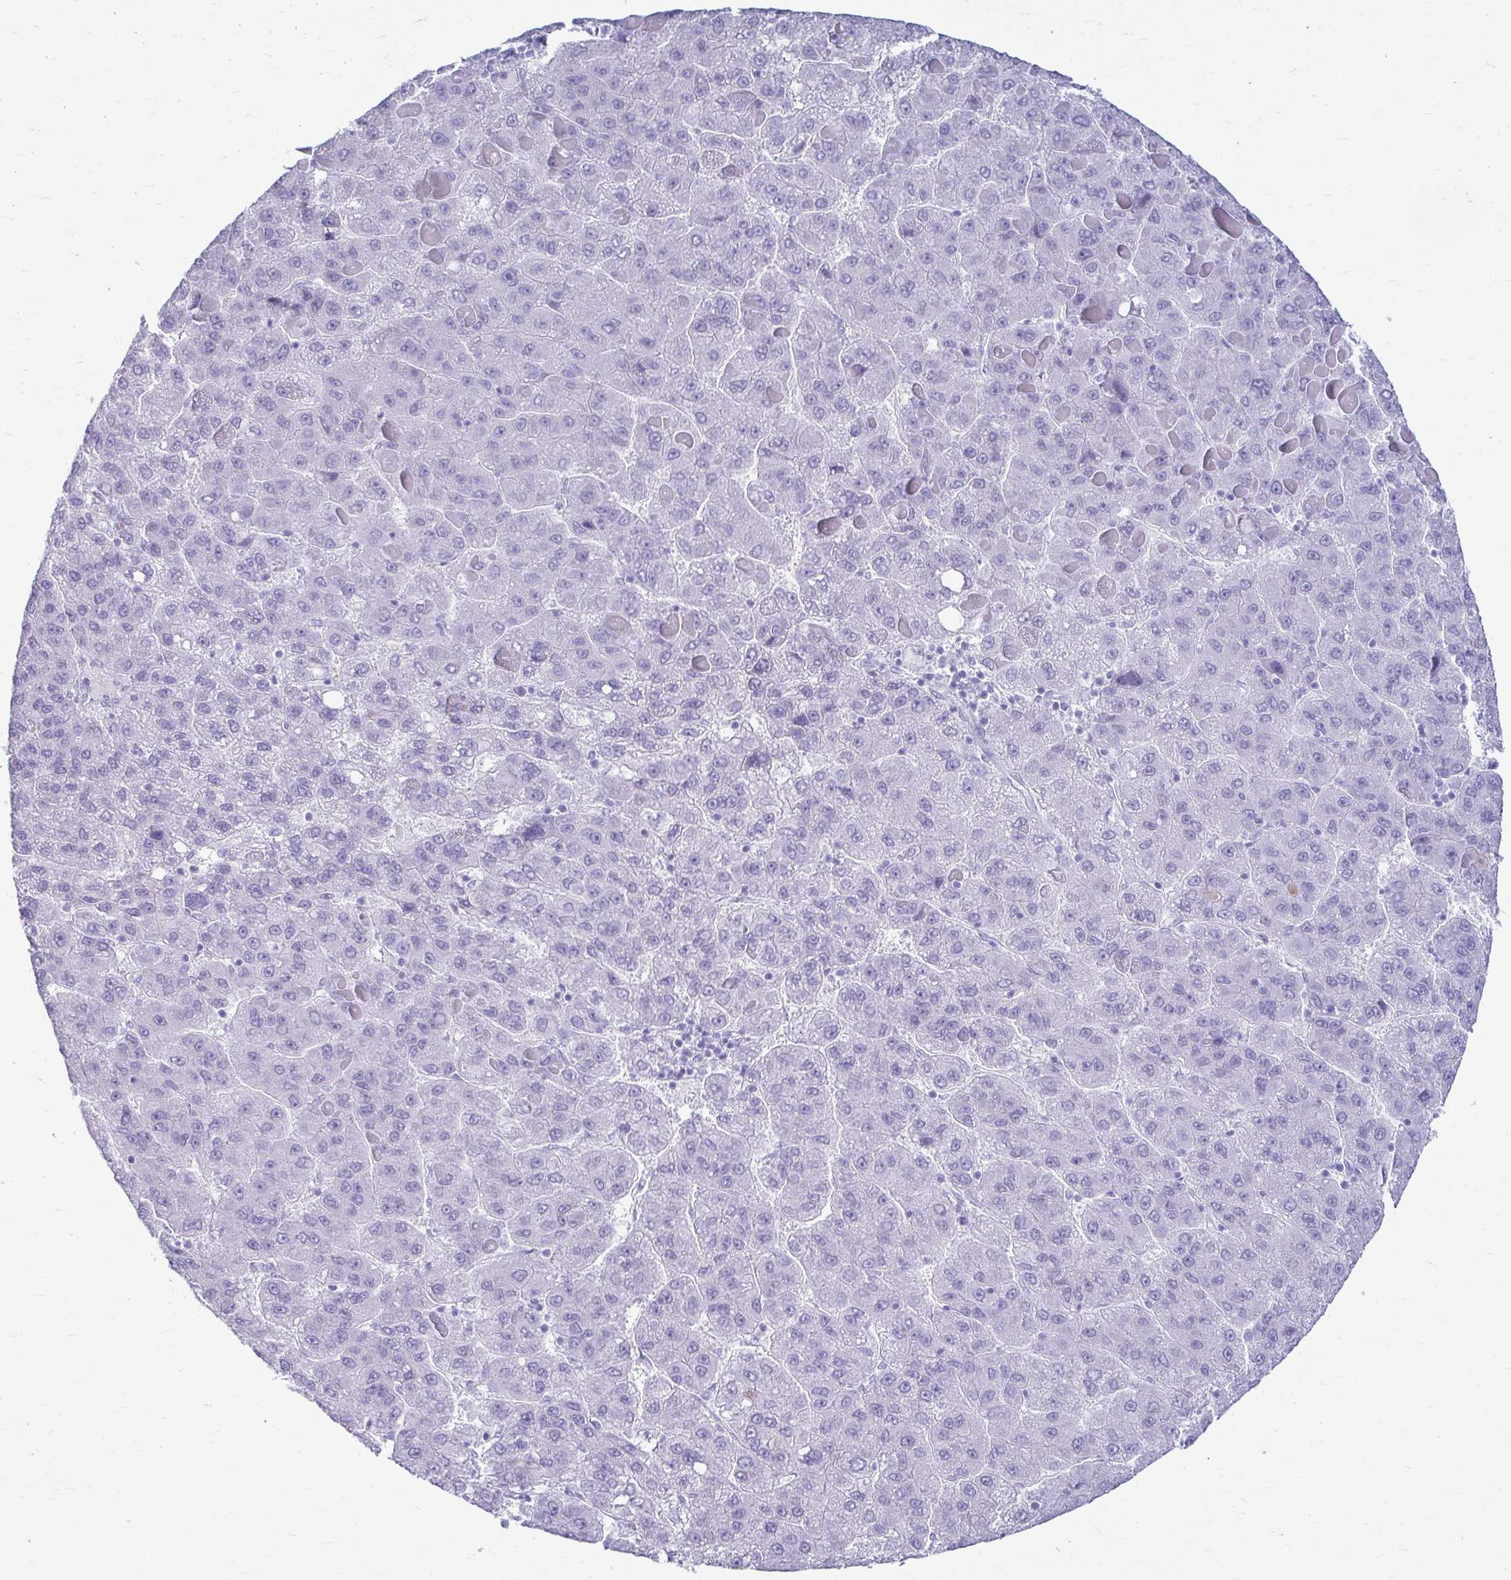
{"staining": {"intensity": "negative", "quantity": "none", "location": "none"}, "tissue": "liver cancer", "cell_type": "Tumor cells", "image_type": "cancer", "snomed": [{"axis": "morphology", "description": "Carcinoma, Hepatocellular, NOS"}, {"axis": "topography", "description": "Liver"}], "caption": "Immunohistochemistry (IHC) image of neoplastic tissue: human liver cancer stained with DAB exhibits no significant protein positivity in tumor cells.", "gene": "ATP4B", "patient": {"sex": "female", "age": 82}}